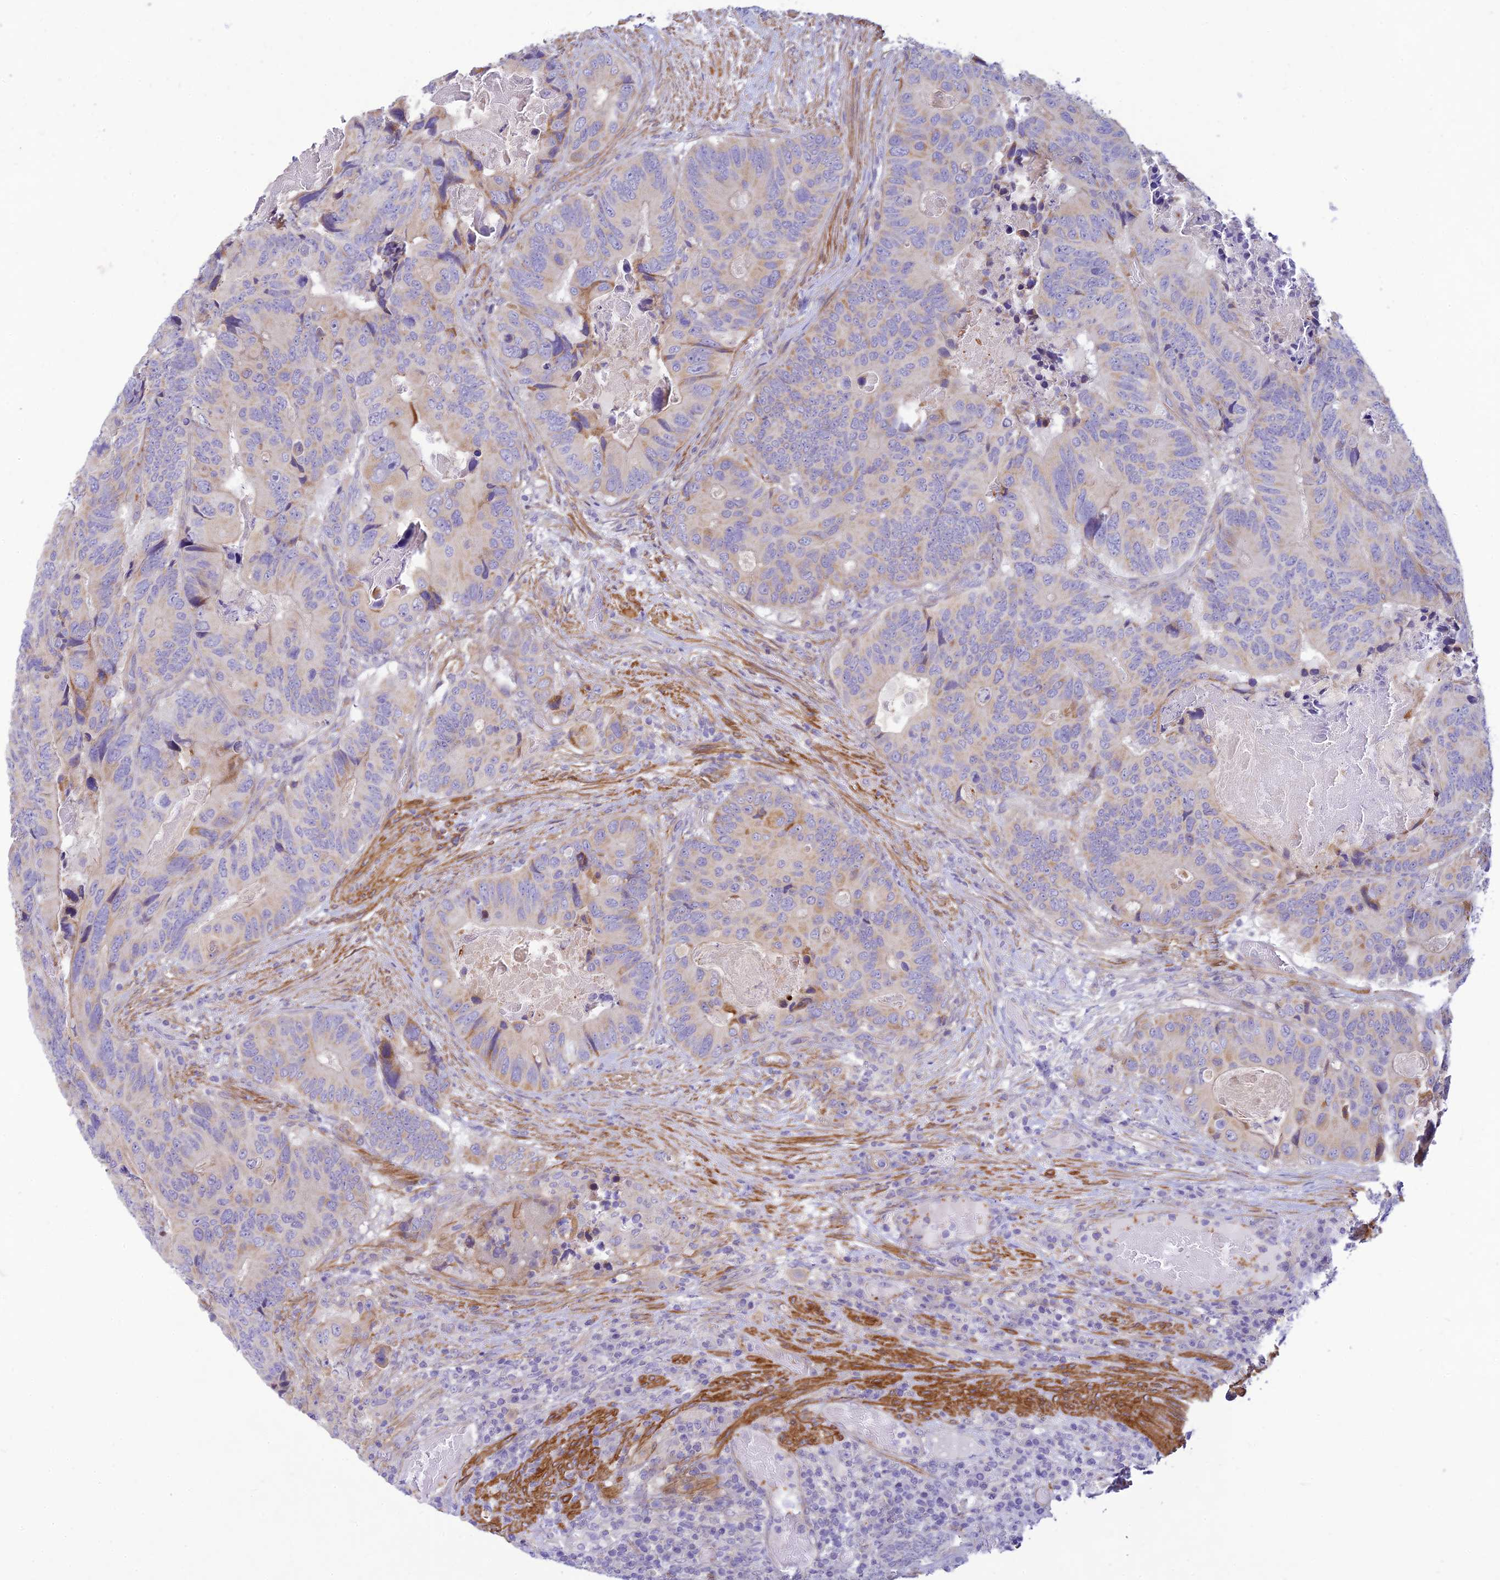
{"staining": {"intensity": "negative", "quantity": "none", "location": "none"}, "tissue": "colorectal cancer", "cell_type": "Tumor cells", "image_type": "cancer", "snomed": [{"axis": "morphology", "description": "Adenocarcinoma, NOS"}, {"axis": "topography", "description": "Colon"}], "caption": "An IHC histopathology image of colorectal cancer is shown. There is no staining in tumor cells of colorectal cancer.", "gene": "FBXW4", "patient": {"sex": "male", "age": 84}}